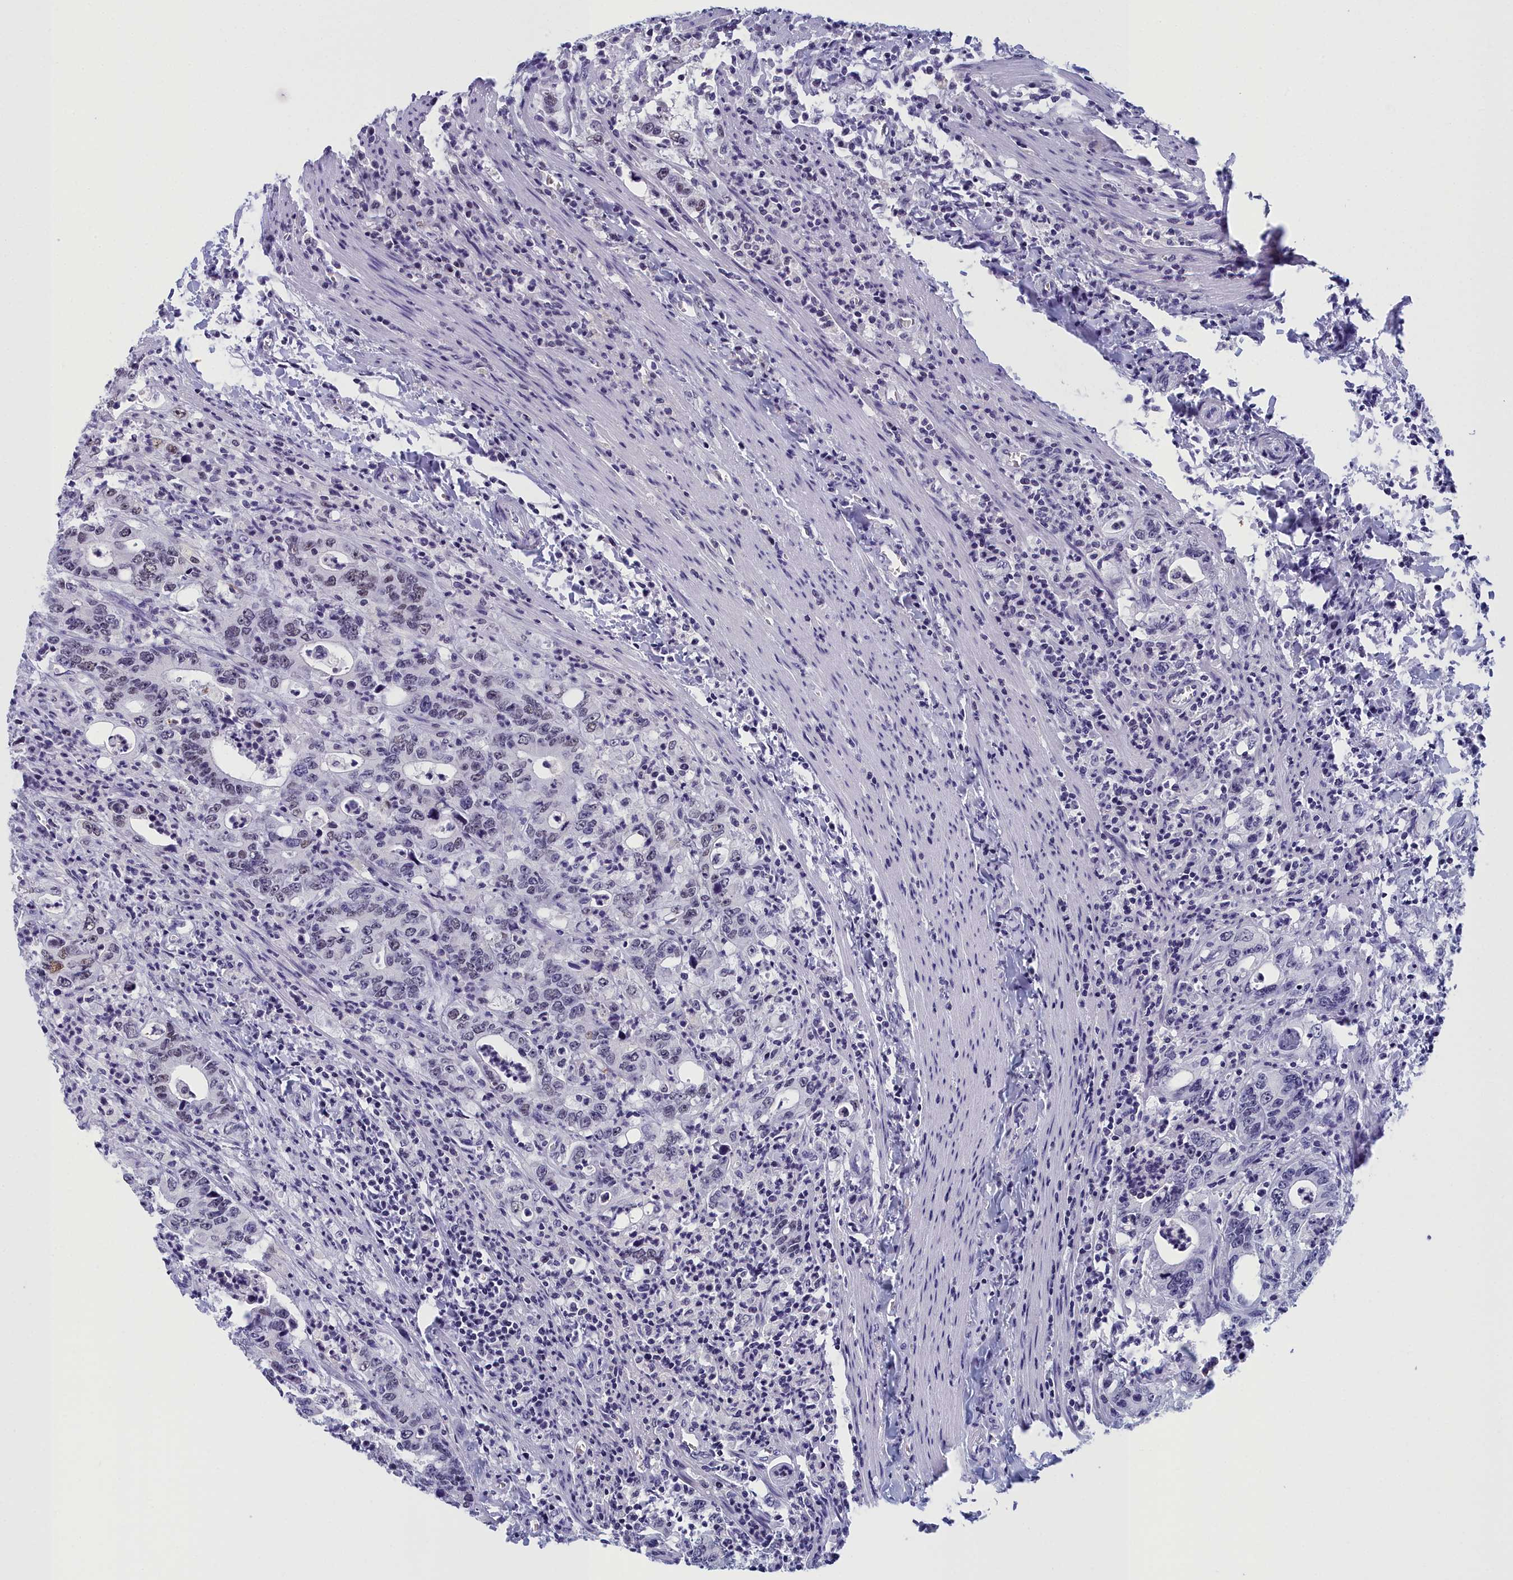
{"staining": {"intensity": "weak", "quantity": "<25%", "location": "nuclear"}, "tissue": "colorectal cancer", "cell_type": "Tumor cells", "image_type": "cancer", "snomed": [{"axis": "morphology", "description": "Adenocarcinoma, NOS"}, {"axis": "topography", "description": "Colon"}], "caption": "An image of colorectal cancer stained for a protein demonstrates no brown staining in tumor cells. (DAB (3,3'-diaminobenzidine) IHC, high magnification).", "gene": "CCDC97", "patient": {"sex": "female", "age": 75}}